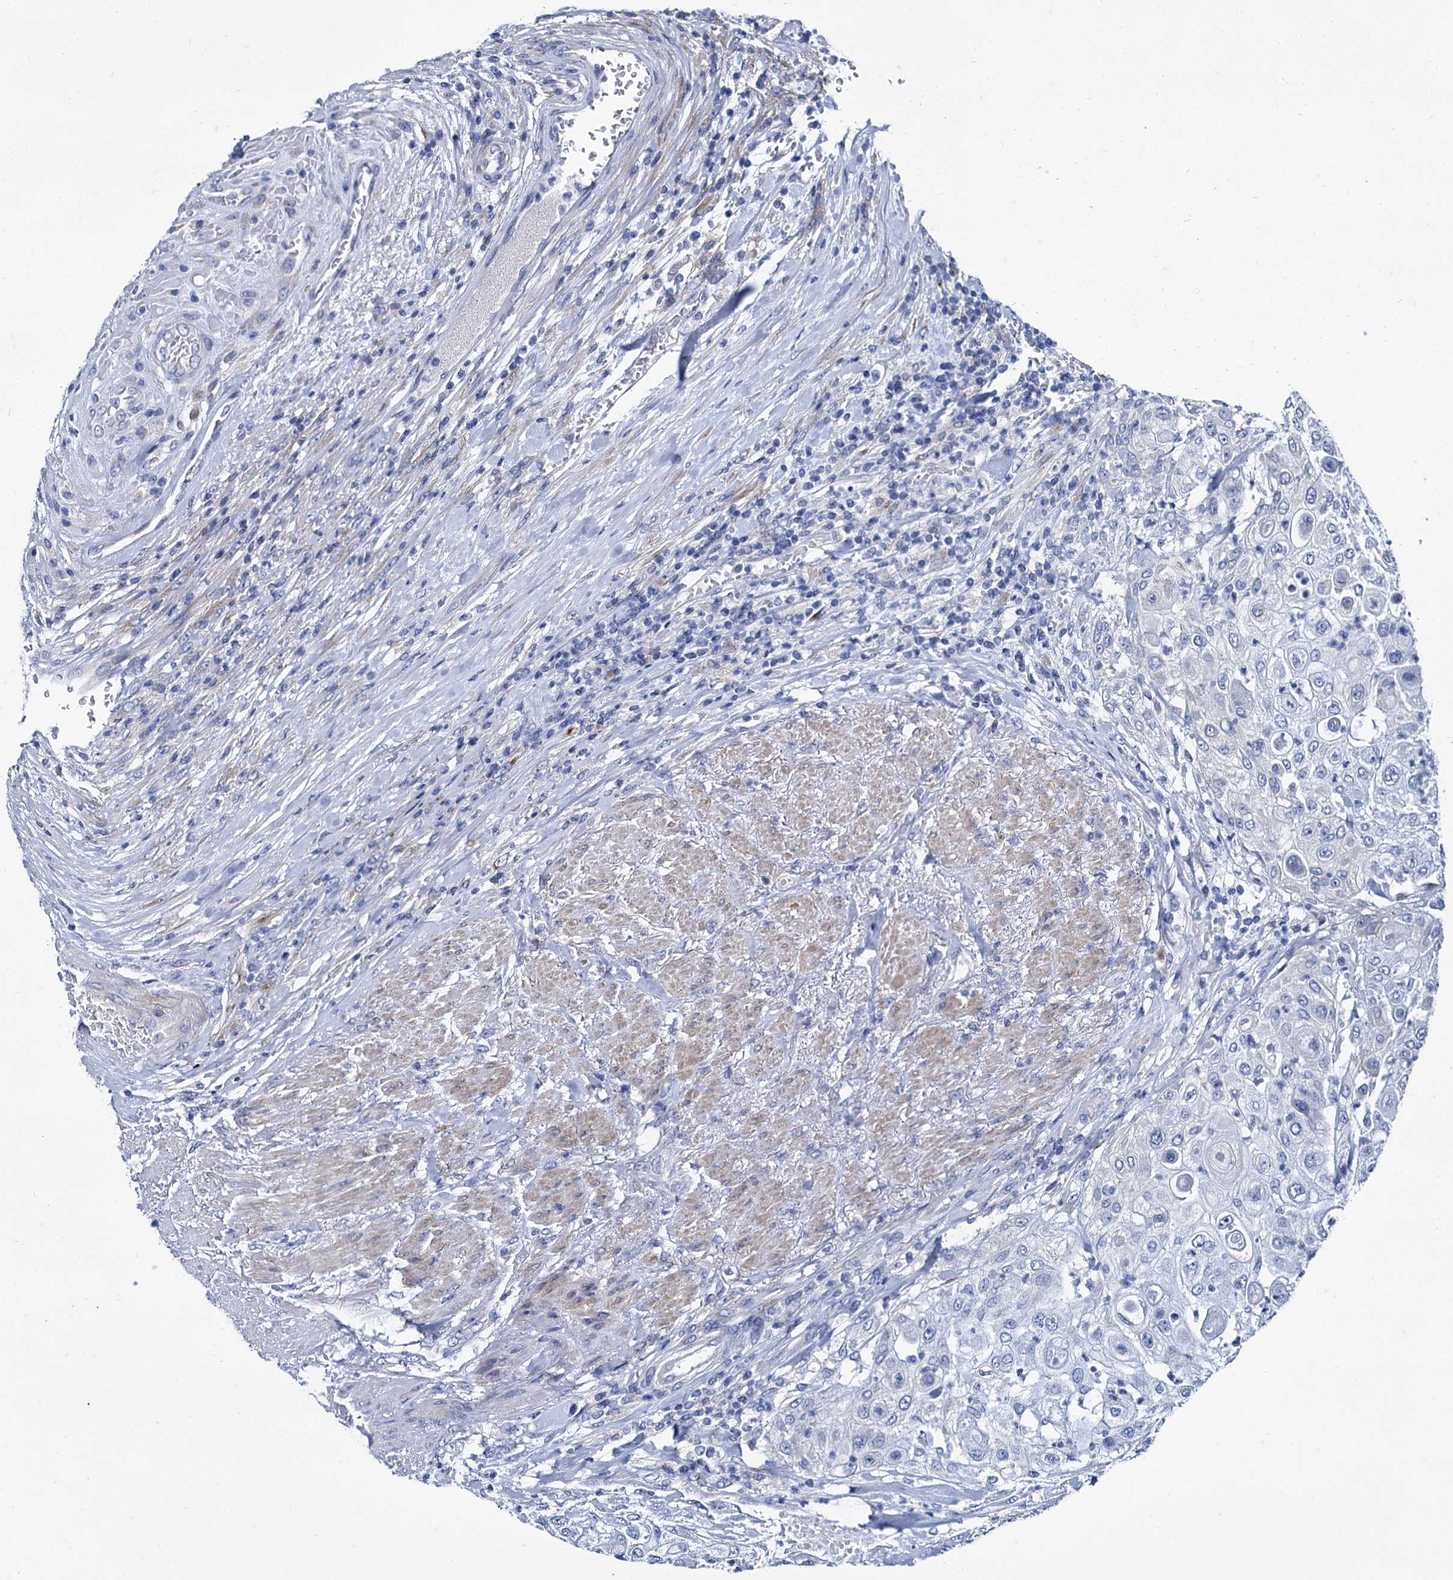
{"staining": {"intensity": "negative", "quantity": "none", "location": "none"}, "tissue": "urothelial cancer", "cell_type": "Tumor cells", "image_type": "cancer", "snomed": [{"axis": "morphology", "description": "Urothelial carcinoma, High grade"}, {"axis": "topography", "description": "Urinary bladder"}], "caption": "The immunohistochemistry histopathology image has no significant expression in tumor cells of high-grade urothelial carcinoma tissue.", "gene": "FOXR2", "patient": {"sex": "female", "age": 79}}